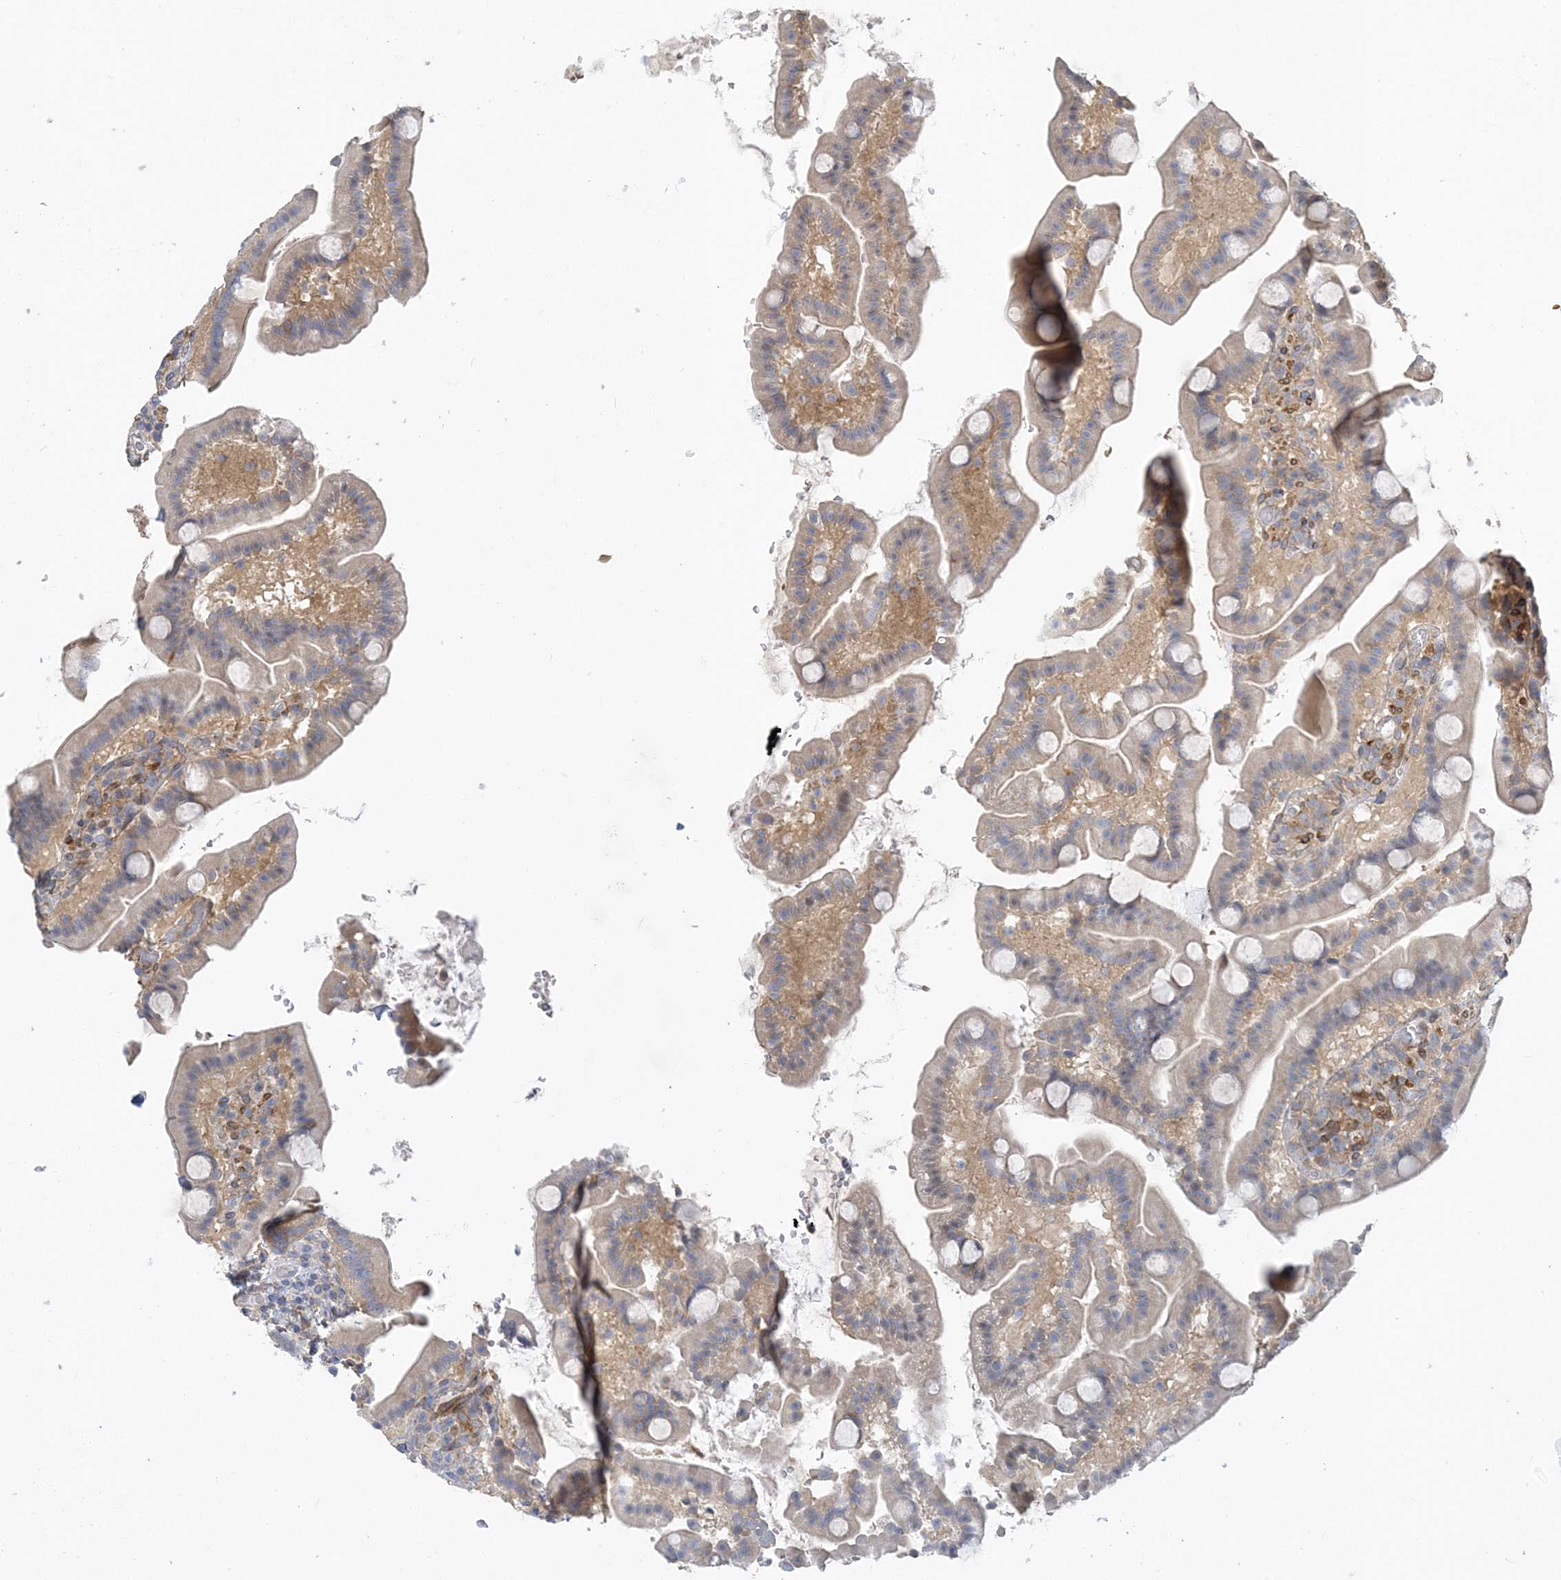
{"staining": {"intensity": "moderate", "quantity": "25%-75%", "location": "cytoplasmic/membranous"}, "tissue": "duodenum", "cell_type": "Glandular cells", "image_type": "normal", "snomed": [{"axis": "morphology", "description": "Normal tissue, NOS"}, {"axis": "topography", "description": "Duodenum"}], "caption": "Immunohistochemistry micrograph of normal duodenum: human duodenum stained using immunohistochemistry reveals medium levels of moderate protein expression localized specifically in the cytoplasmic/membranous of glandular cells, appearing as a cytoplasmic/membranous brown color.", "gene": "MAP4K5", "patient": {"sex": "male", "age": 55}}